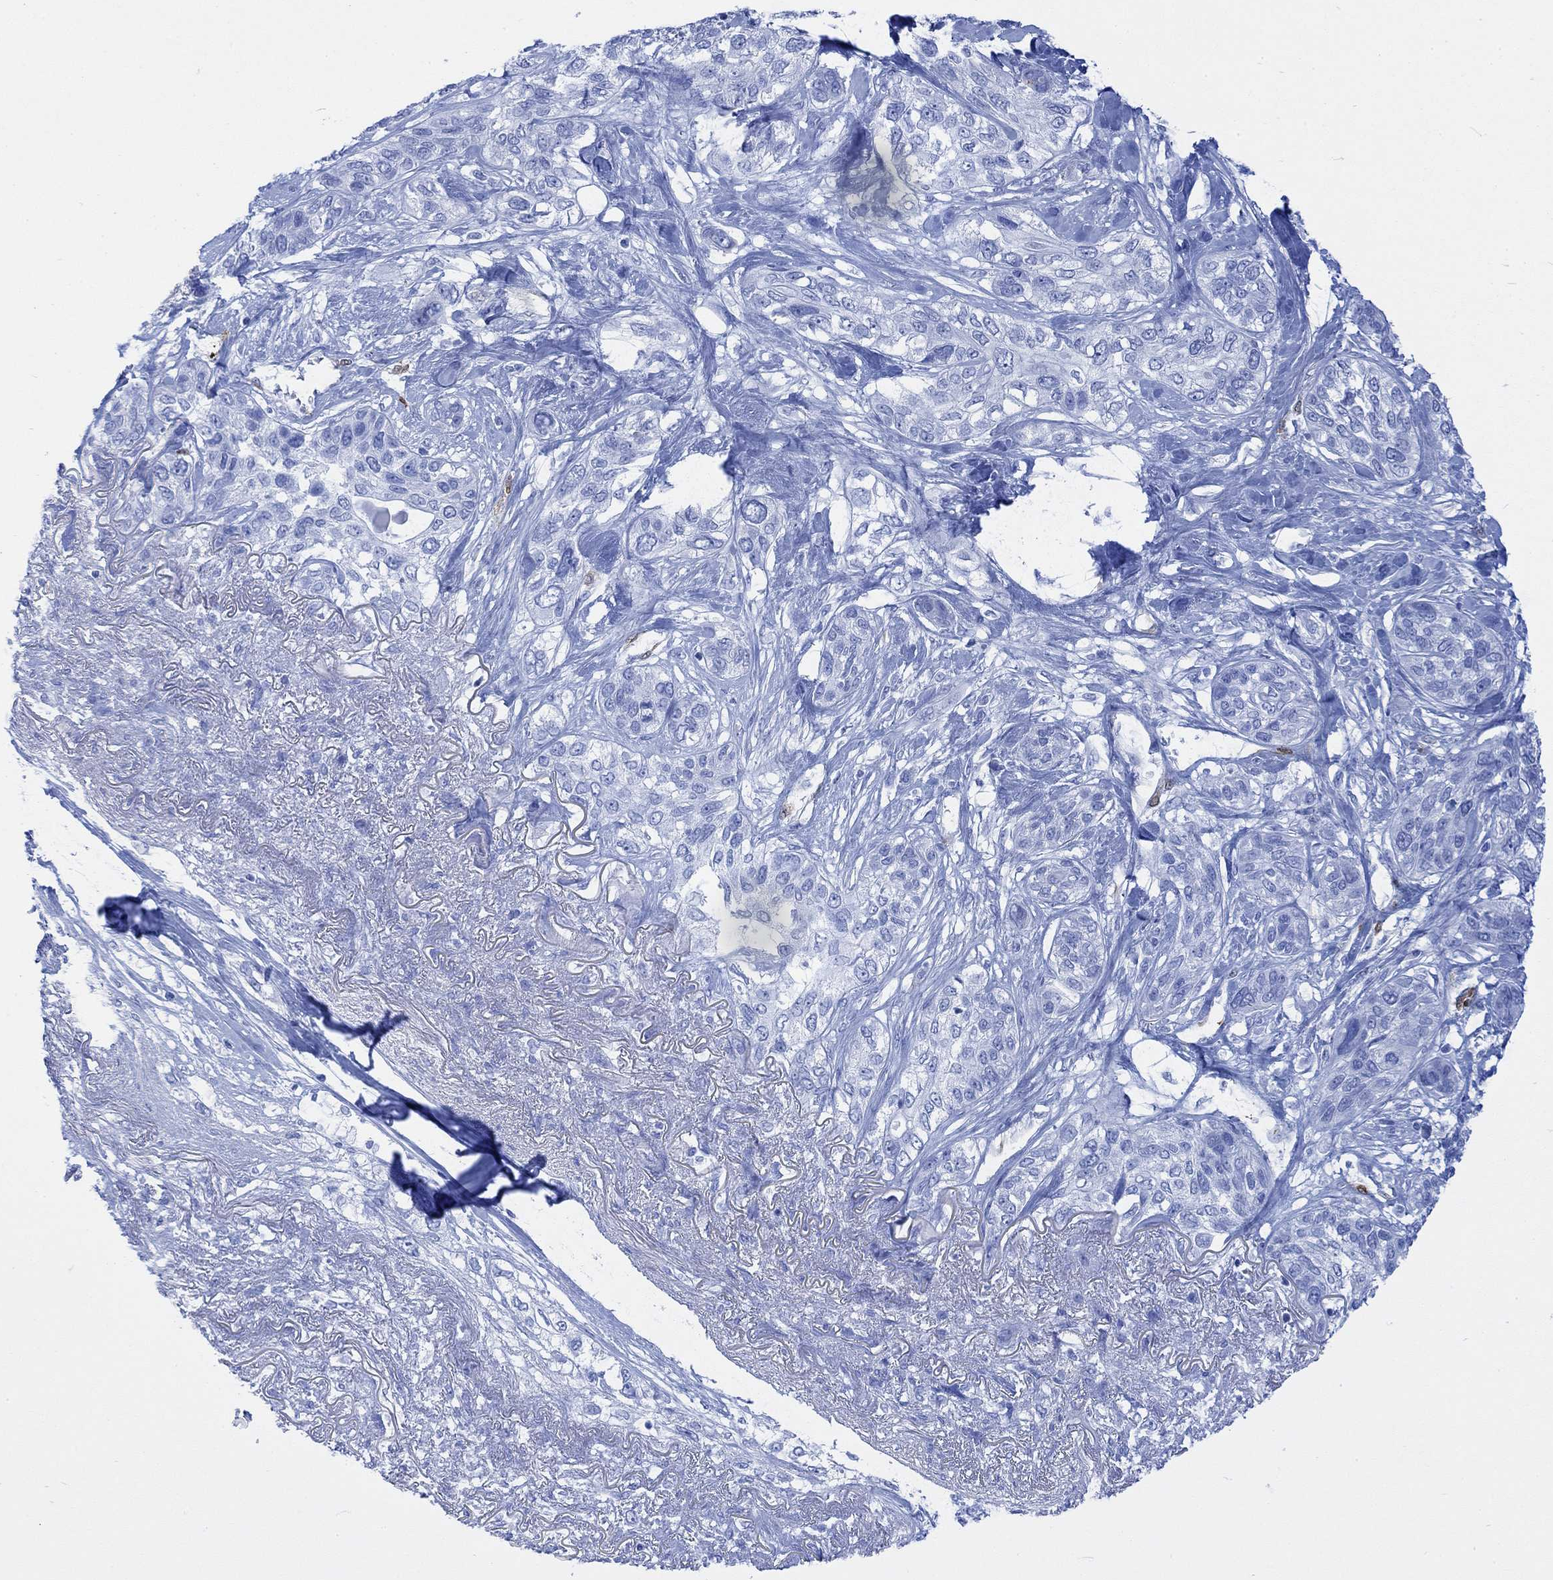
{"staining": {"intensity": "negative", "quantity": "none", "location": "none"}, "tissue": "lung cancer", "cell_type": "Tumor cells", "image_type": "cancer", "snomed": [{"axis": "morphology", "description": "Squamous cell carcinoma, NOS"}, {"axis": "topography", "description": "Lung"}], "caption": "Tumor cells are negative for protein expression in human squamous cell carcinoma (lung).", "gene": "TPPP3", "patient": {"sex": "female", "age": 70}}